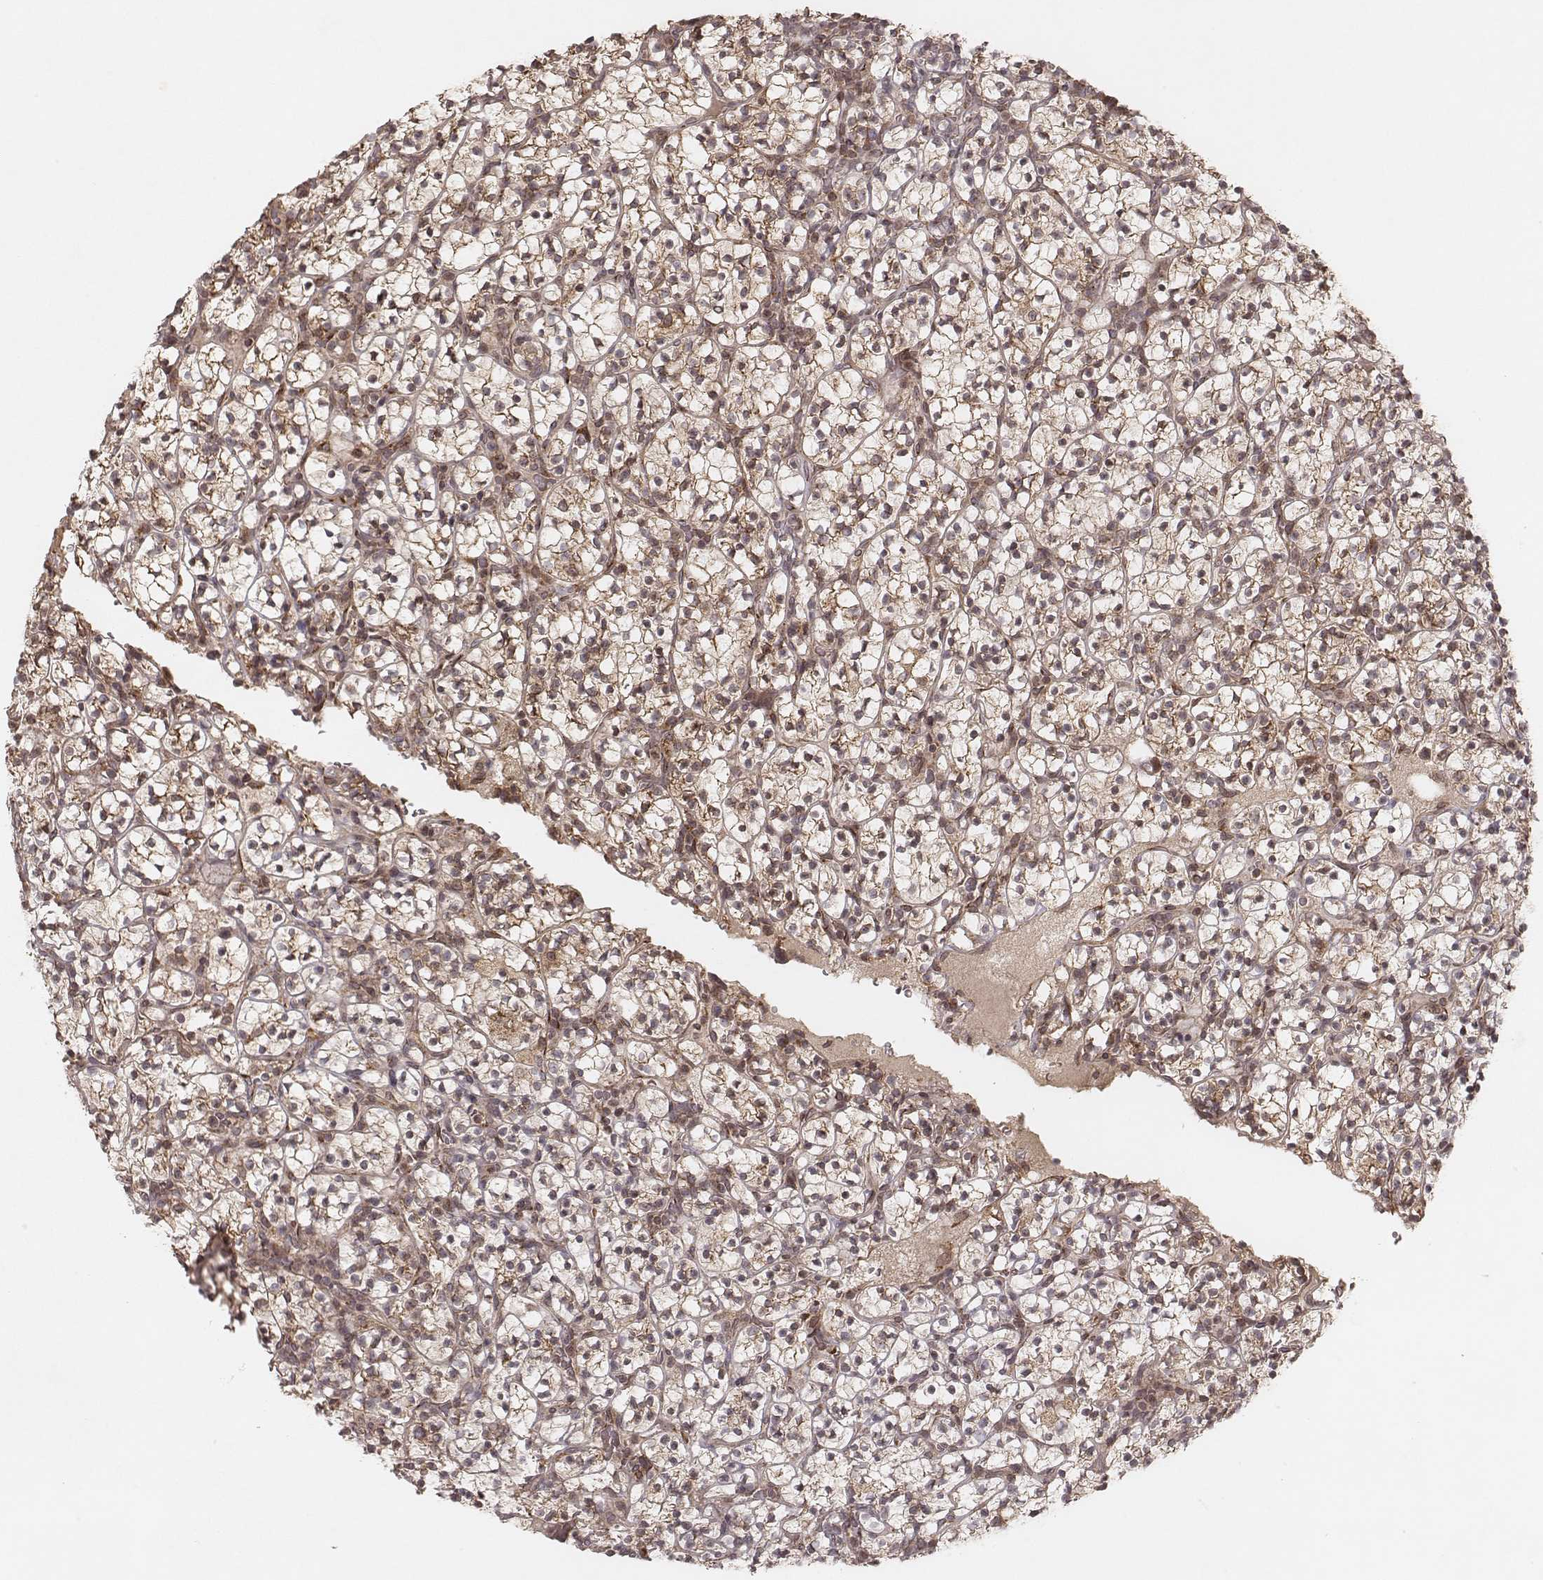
{"staining": {"intensity": "moderate", "quantity": ">75%", "location": "cytoplasmic/membranous"}, "tissue": "renal cancer", "cell_type": "Tumor cells", "image_type": "cancer", "snomed": [{"axis": "morphology", "description": "Adenocarcinoma, NOS"}, {"axis": "topography", "description": "Kidney"}], "caption": "Human renal cancer stained with a protein marker shows moderate staining in tumor cells.", "gene": "MYO19", "patient": {"sex": "female", "age": 89}}